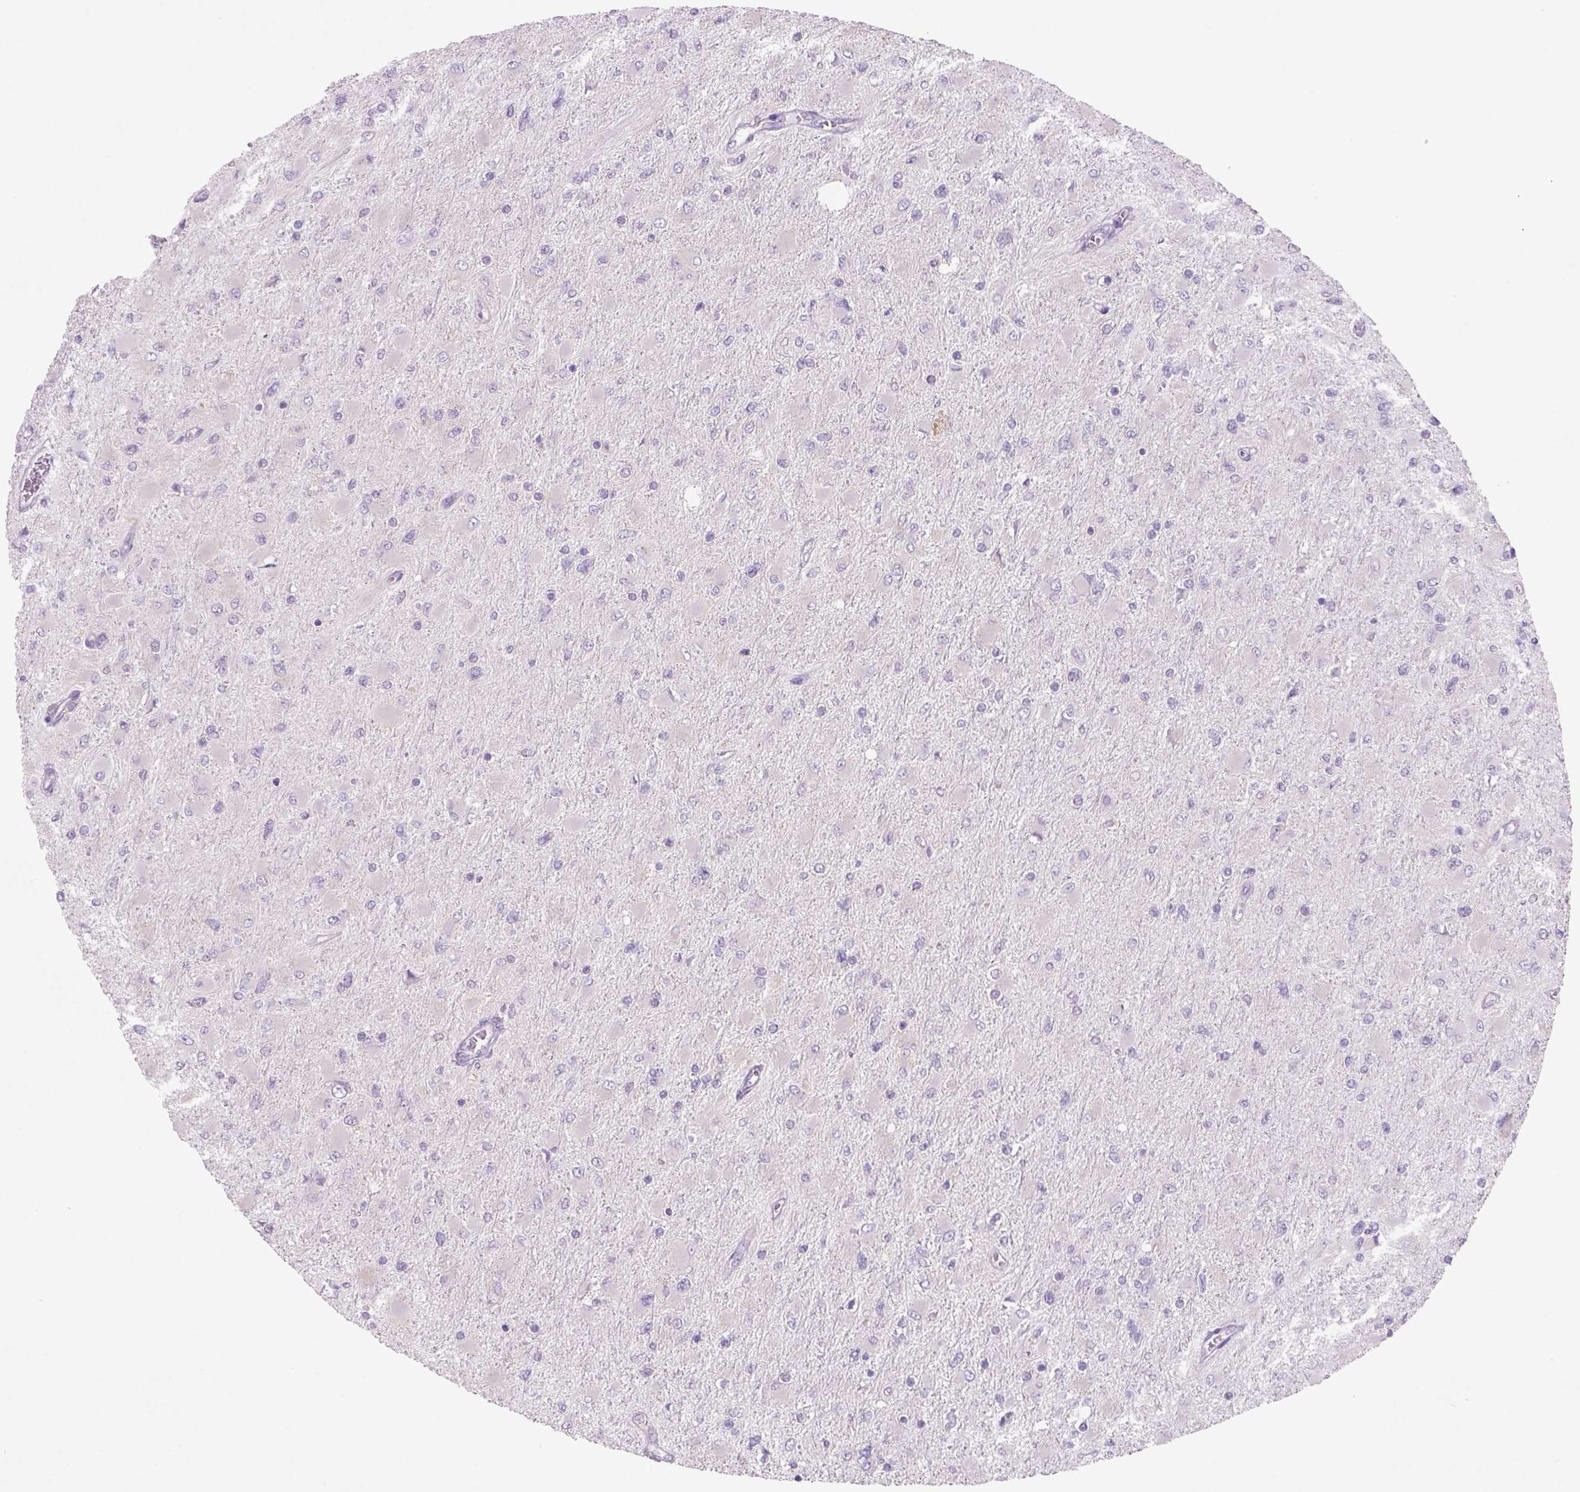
{"staining": {"intensity": "negative", "quantity": "none", "location": "none"}, "tissue": "glioma", "cell_type": "Tumor cells", "image_type": "cancer", "snomed": [{"axis": "morphology", "description": "Glioma, malignant, High grade"}, {"axis": "topography", "description": "Cerebral cortex"}], "caption": "DAB immunohistochemical staining of high-grade glioma (malignant) shows no significant staining in tumor cells.", "gene": "NAALAD2", "patient": {"sex": "female", "age": 36}}